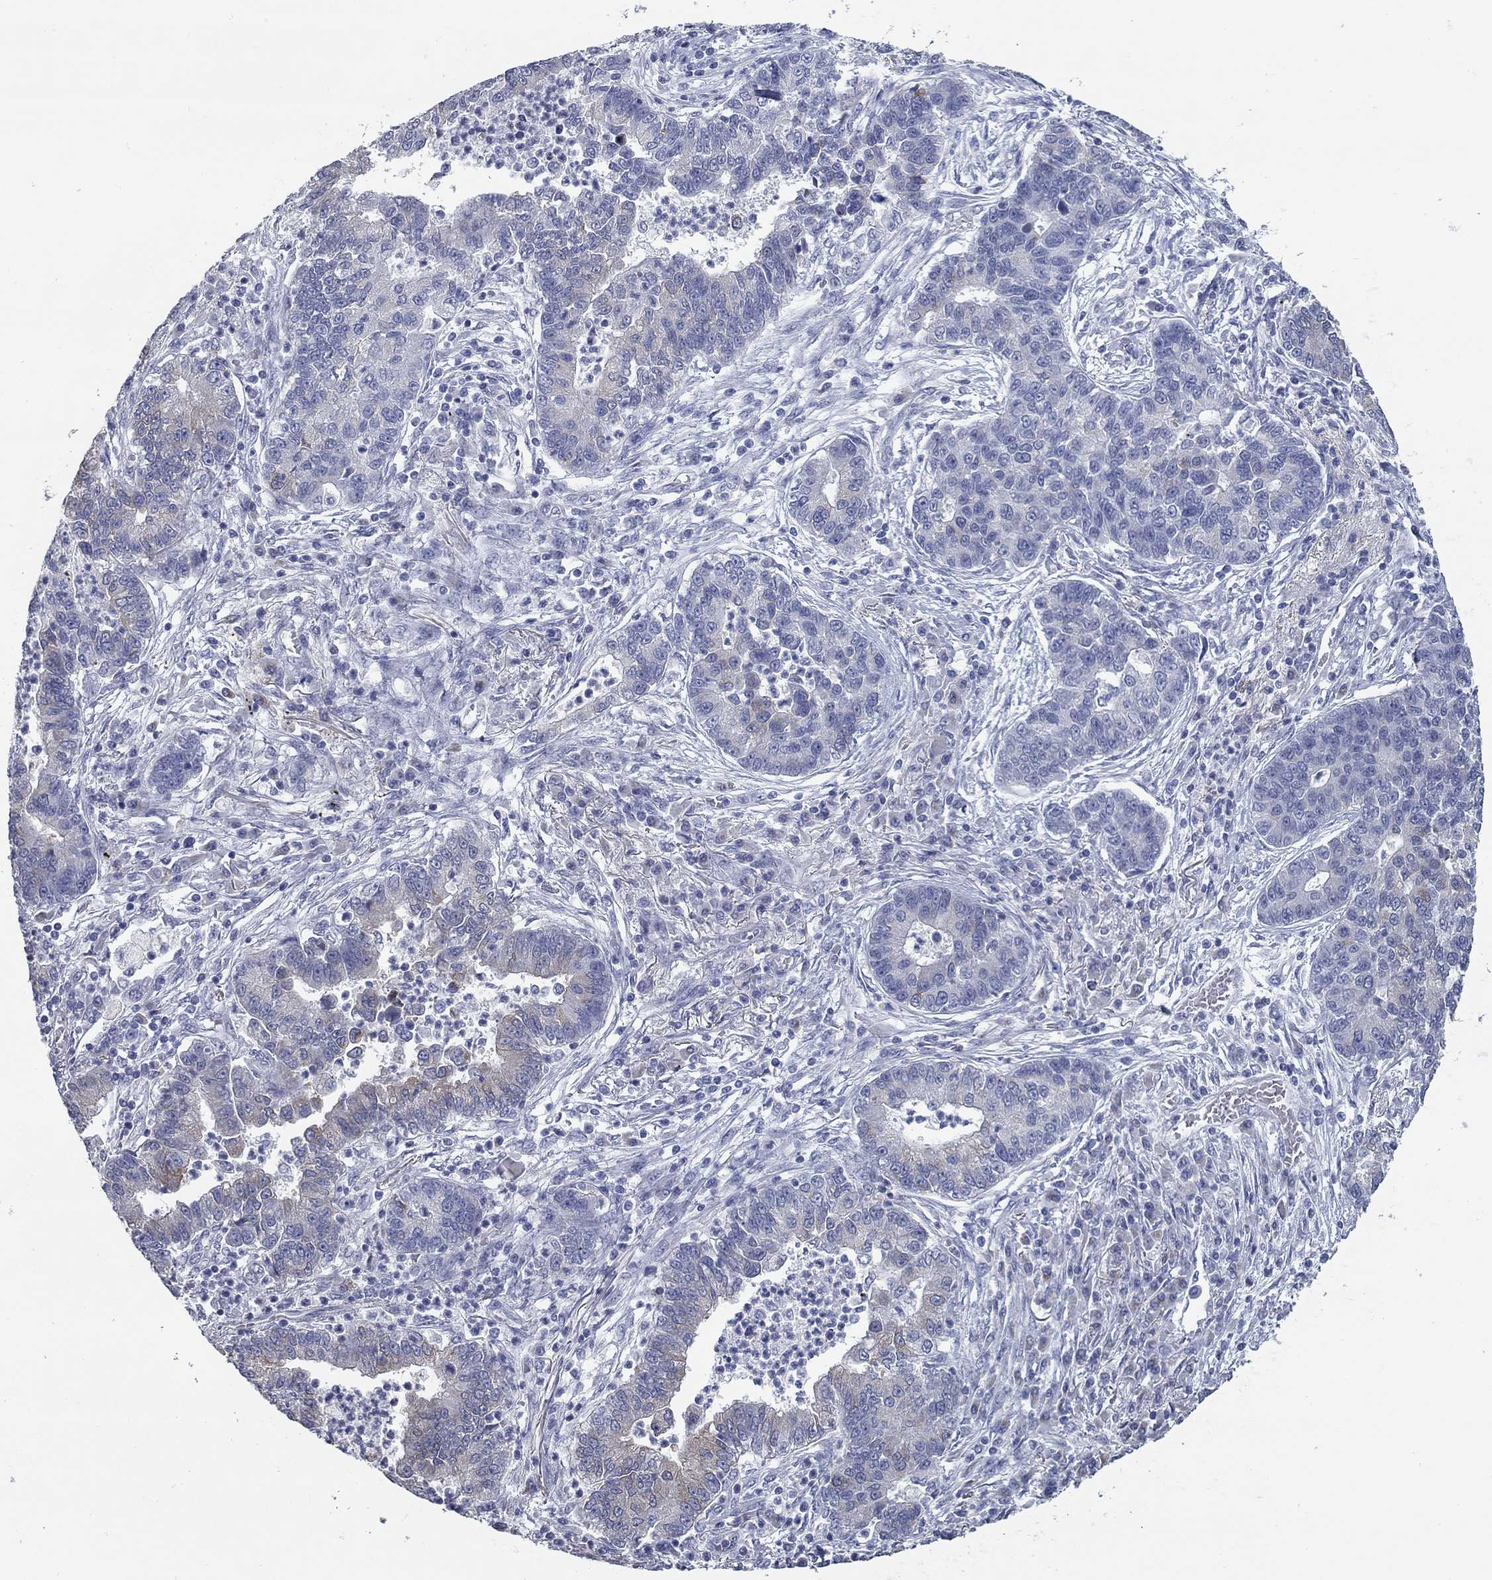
{"staining": {"intensity": "weak", "quantity": "<25%", "location": "cytoplasmic/membranous"}, "tissue": "lung cancer", "cell_type": "Tumor cells", "image_type": "cancer", "snomed": [{"axis": "morphology", "description": "Adenocarcinoma, NOS"}, {"axis": "topography", "description": "Lung"}], "caption": "Immunohistochemical staining of human lung cancer displays no significant positivity in tumor cells. (Brightfield microscopy of DAB immunohistochemistry at high magnification).", "gene": "TAC1", "patient": {"sex": "female", "age": 57}}